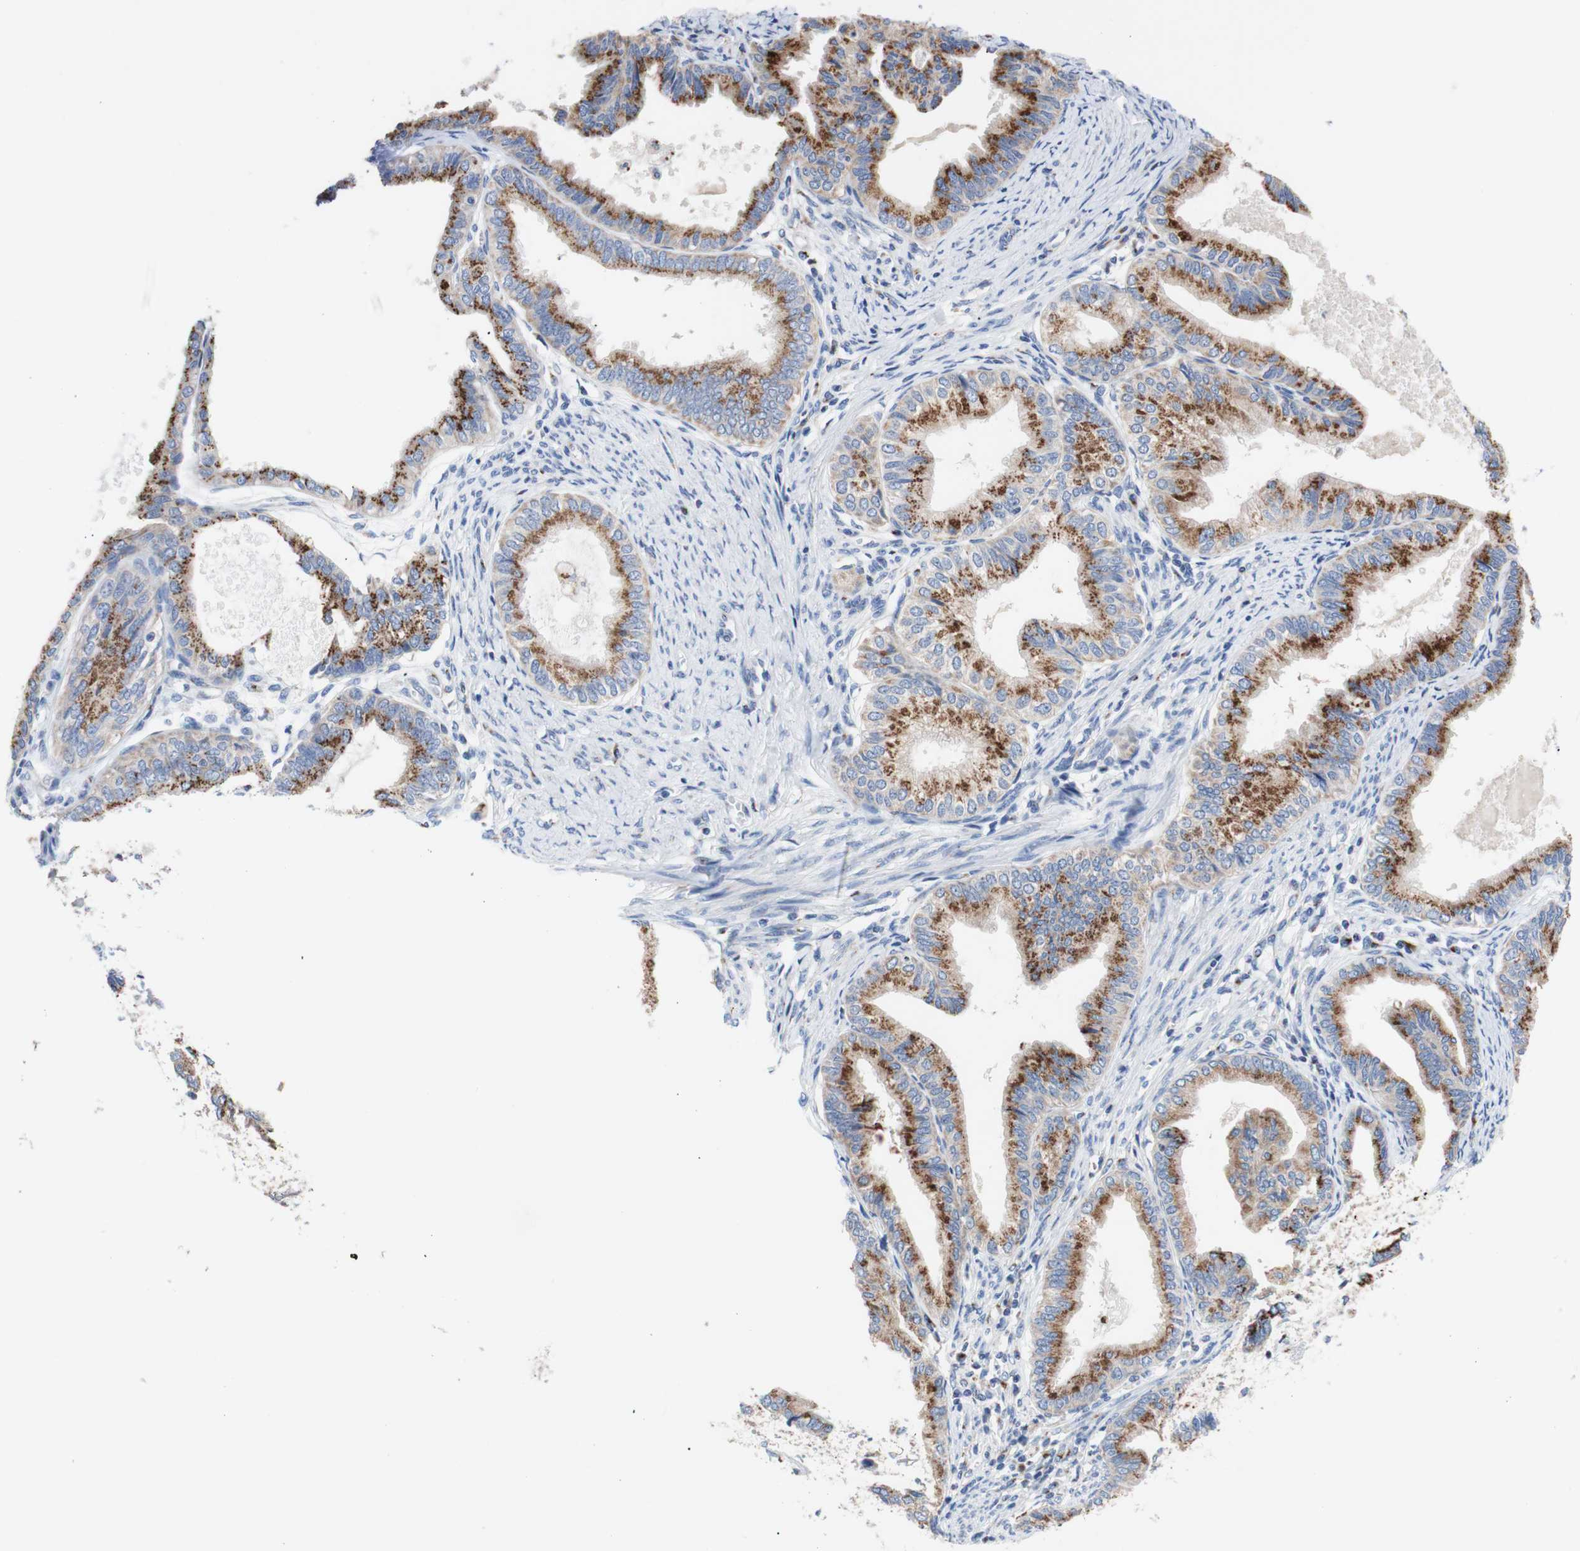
{"staining": {"intensity": "moderate", "quantity": "25%-75%", "location": "cytoplasmic/membranous"}, "tissue": "endometrial cancer", "cell_type": "Tumor cells", "image_type": "cancer", "snomed": [{"axis": "morphology", "description": "Adenocarcinoma, NOS"}, {"axis": "topography", "description": "Endometrium"}], "caption": "Immunohistochemistry histopathology image of adenocarcinoma (endometrial) stained for a protein (brown), which reveals medium levels of moderate cytoplasmic/membranous expression in approximately 25%-75% of tumor cells.", "gene": "GALNT2", "patient": {"sex": "female", "age": 86}}